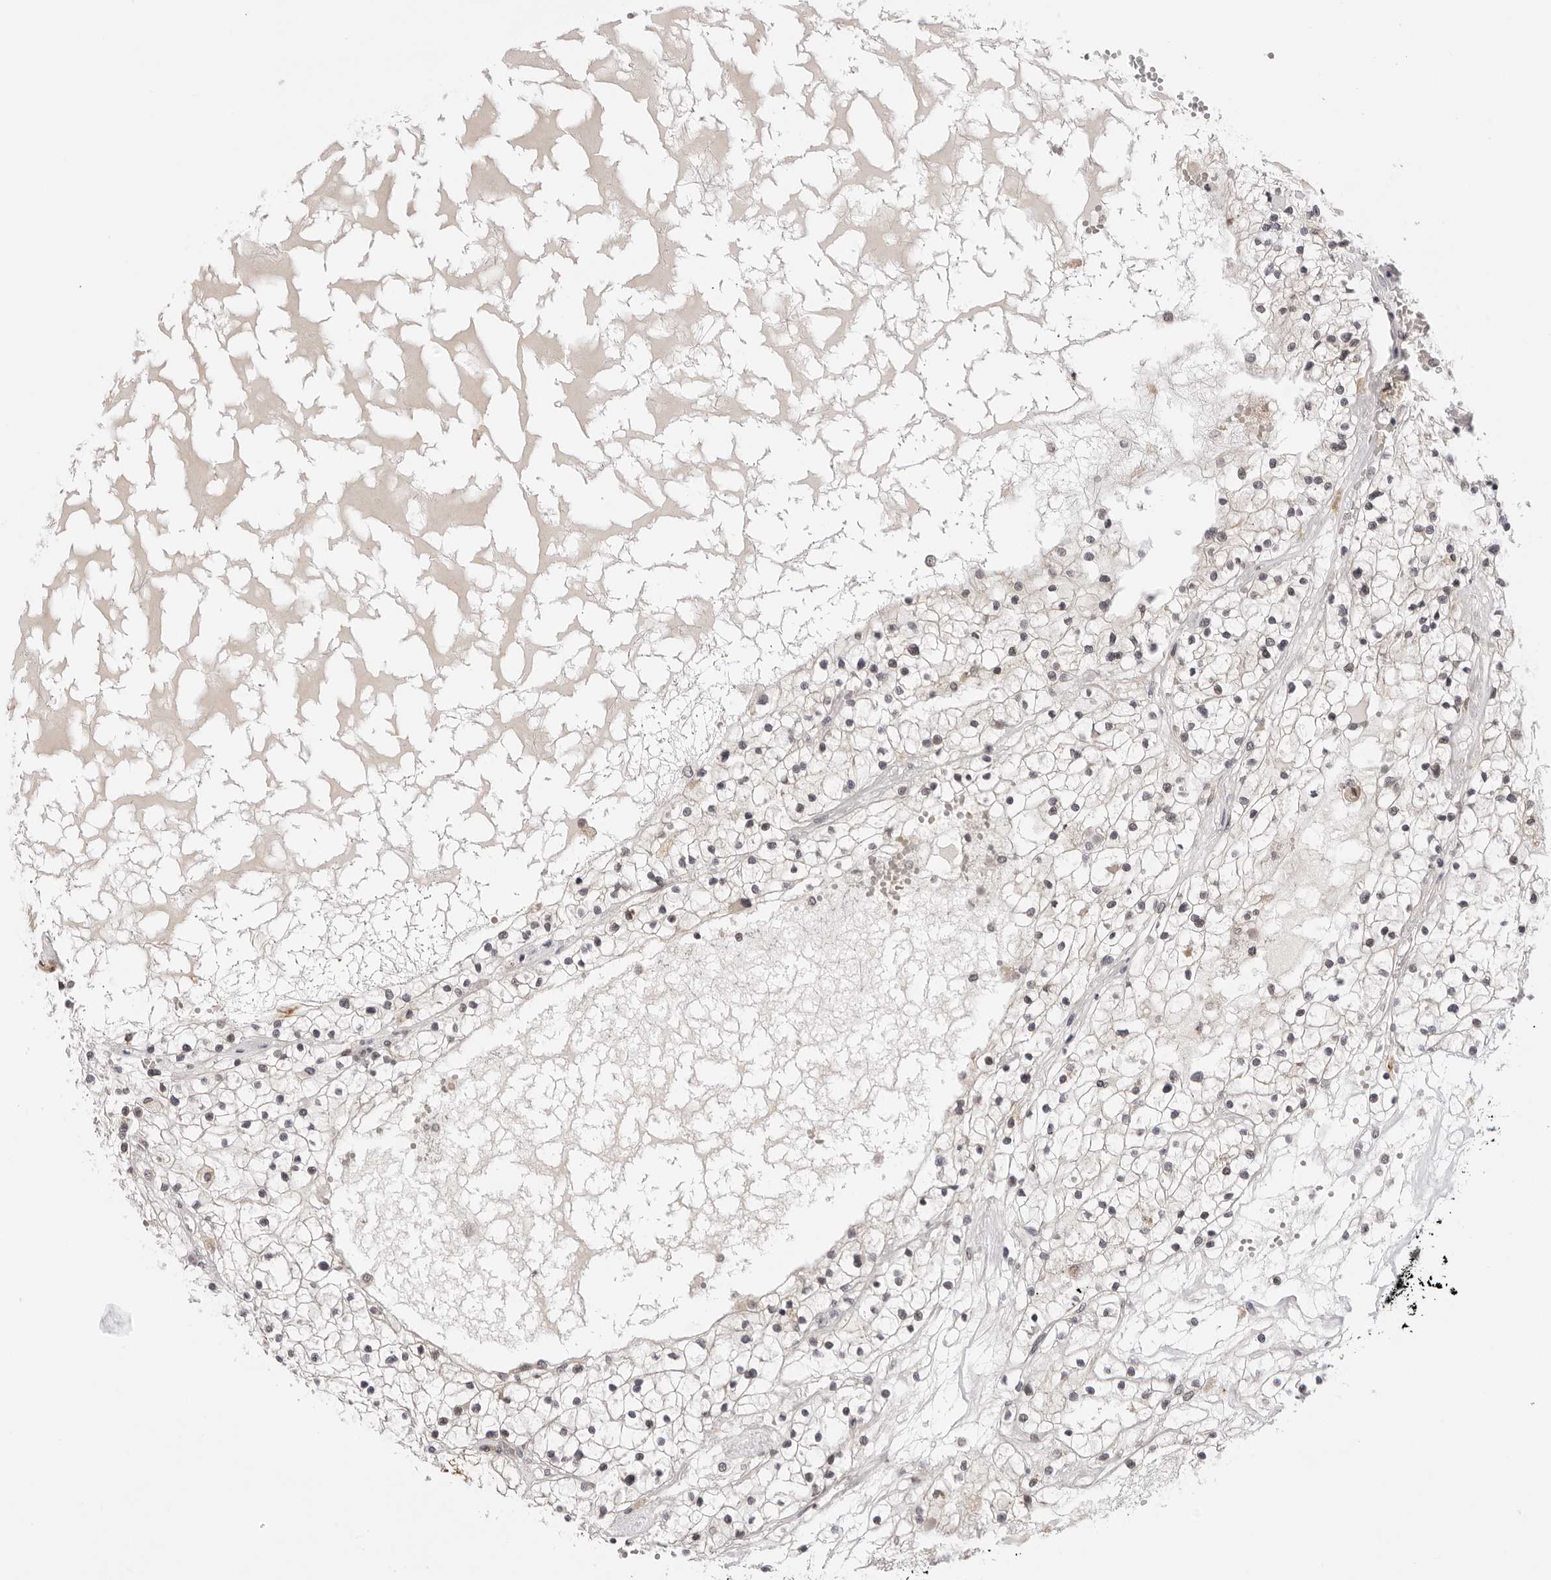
{"staining": {"intensity": "negative", "quantity": "none", "location": "none"}, "tissue": "renal cancer", "cell_type": "Tumor cells", "image_type": "cancer", "snomed": [{"axis": "morphology", "description": "Normal tissue, NOS"}, {"axis": "morphology", "description": "Adenocarcinoma, NOS"}, {"axis": "topography", "description": "Kidney"}], "caption": "This image is of renal cancer (adenocarcinoma) stained with IHC to label a protein in brown with the nuclei are counter-stained blue. There is no expression in tumor cells.", "gene": "IL17RA", "patient": {"sex": "male", "age": 68}}